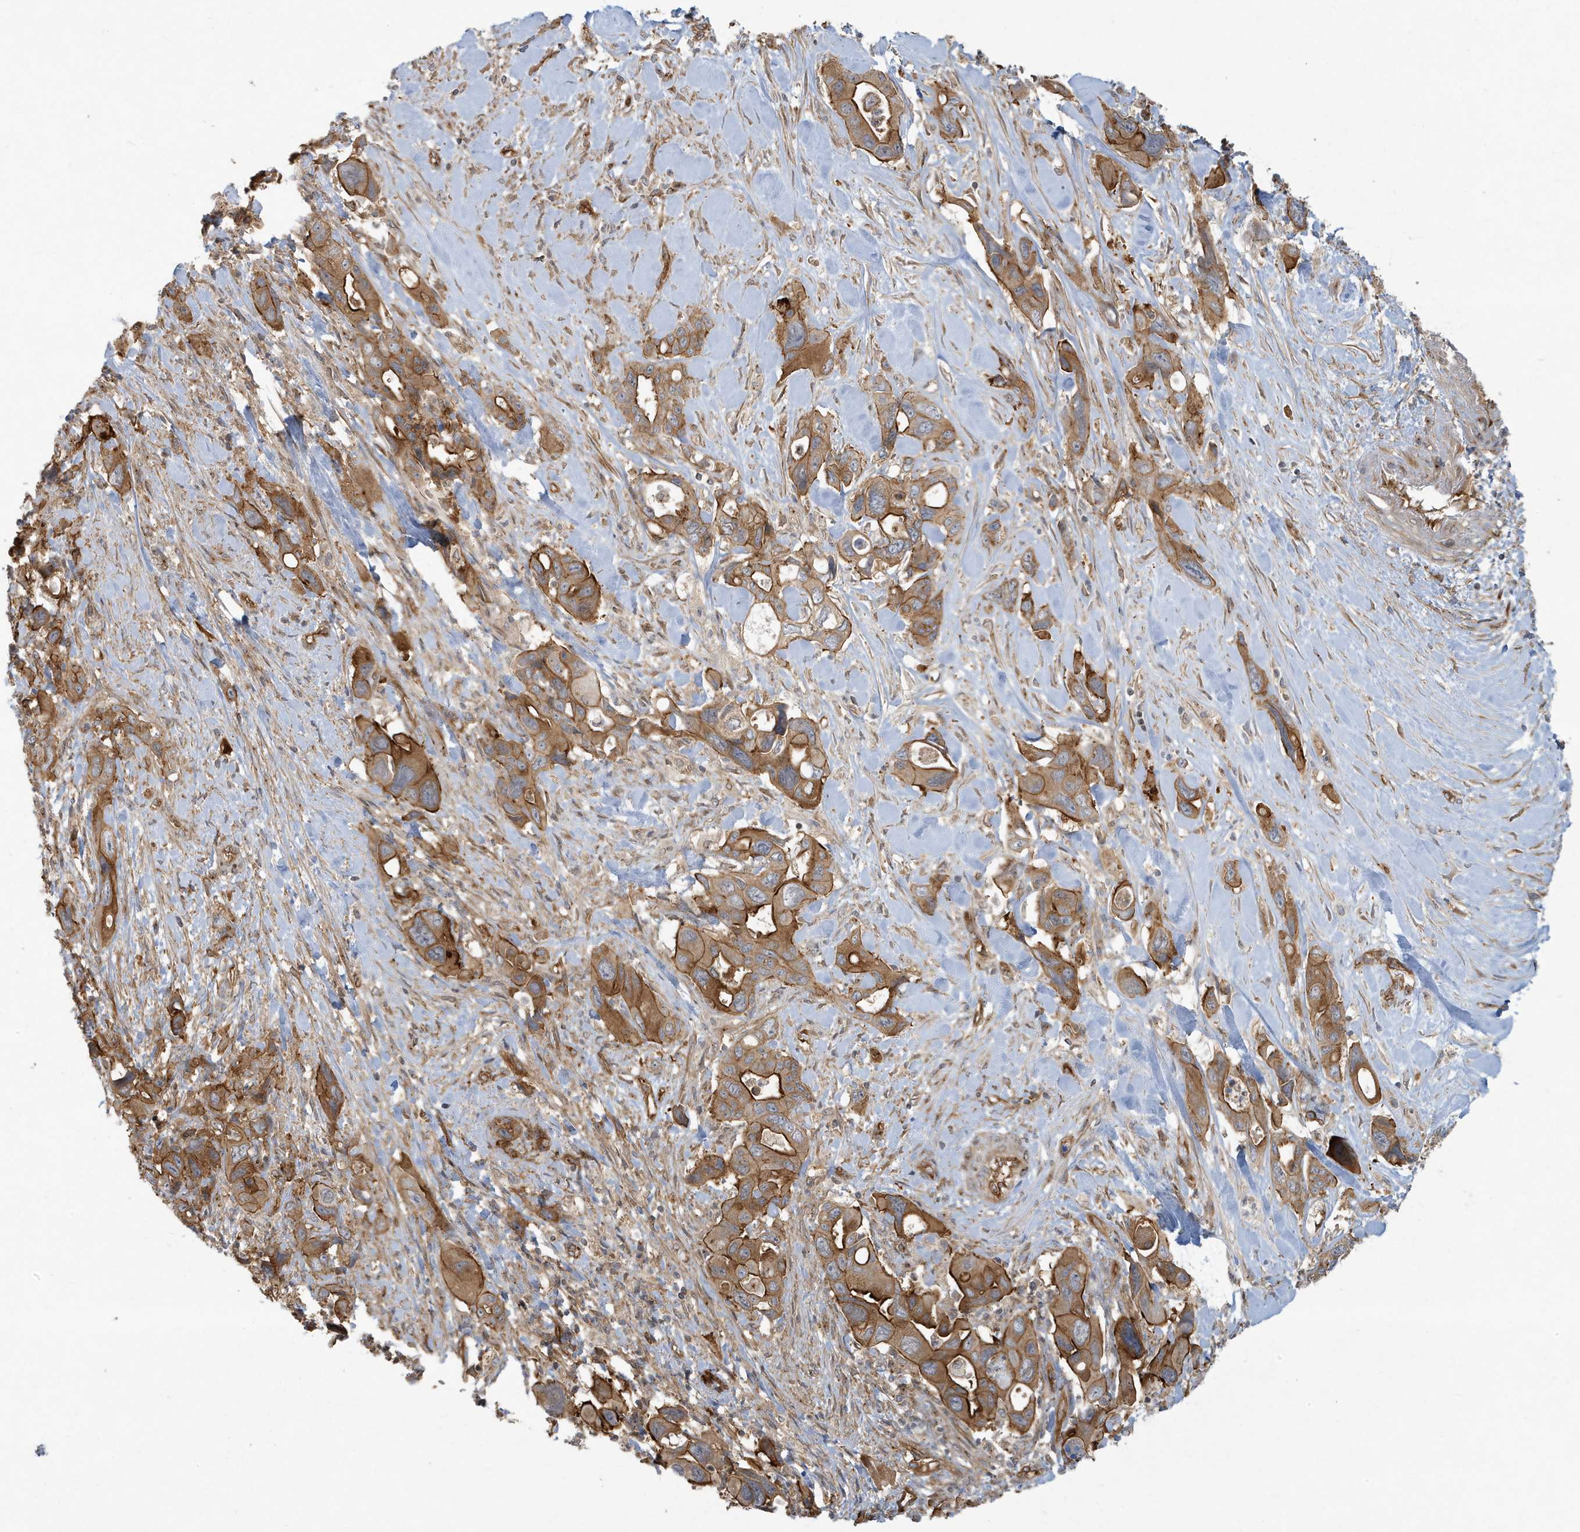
{"staining": {"intensity": "moderate", "quantity": ">75%", "location": "cytoplasmic/membranous"}, "tissue": "pancreatic cancer", "cell_type": "Tumor cells", "image_type": "cancer", "snomed": [{"axis": "morphology", "description": "Adenocarcinoma, NOS"}, {"axis": "topography", "description": "Pancreas"}], "caption": "Protein staining shows moderate cytoplasmic/membranous expression in approximately >75% of tumor cells in pancreatic adenocarcinoma.", "gene": "ATP23", "patient": {"sex": "male", "age": 46}}